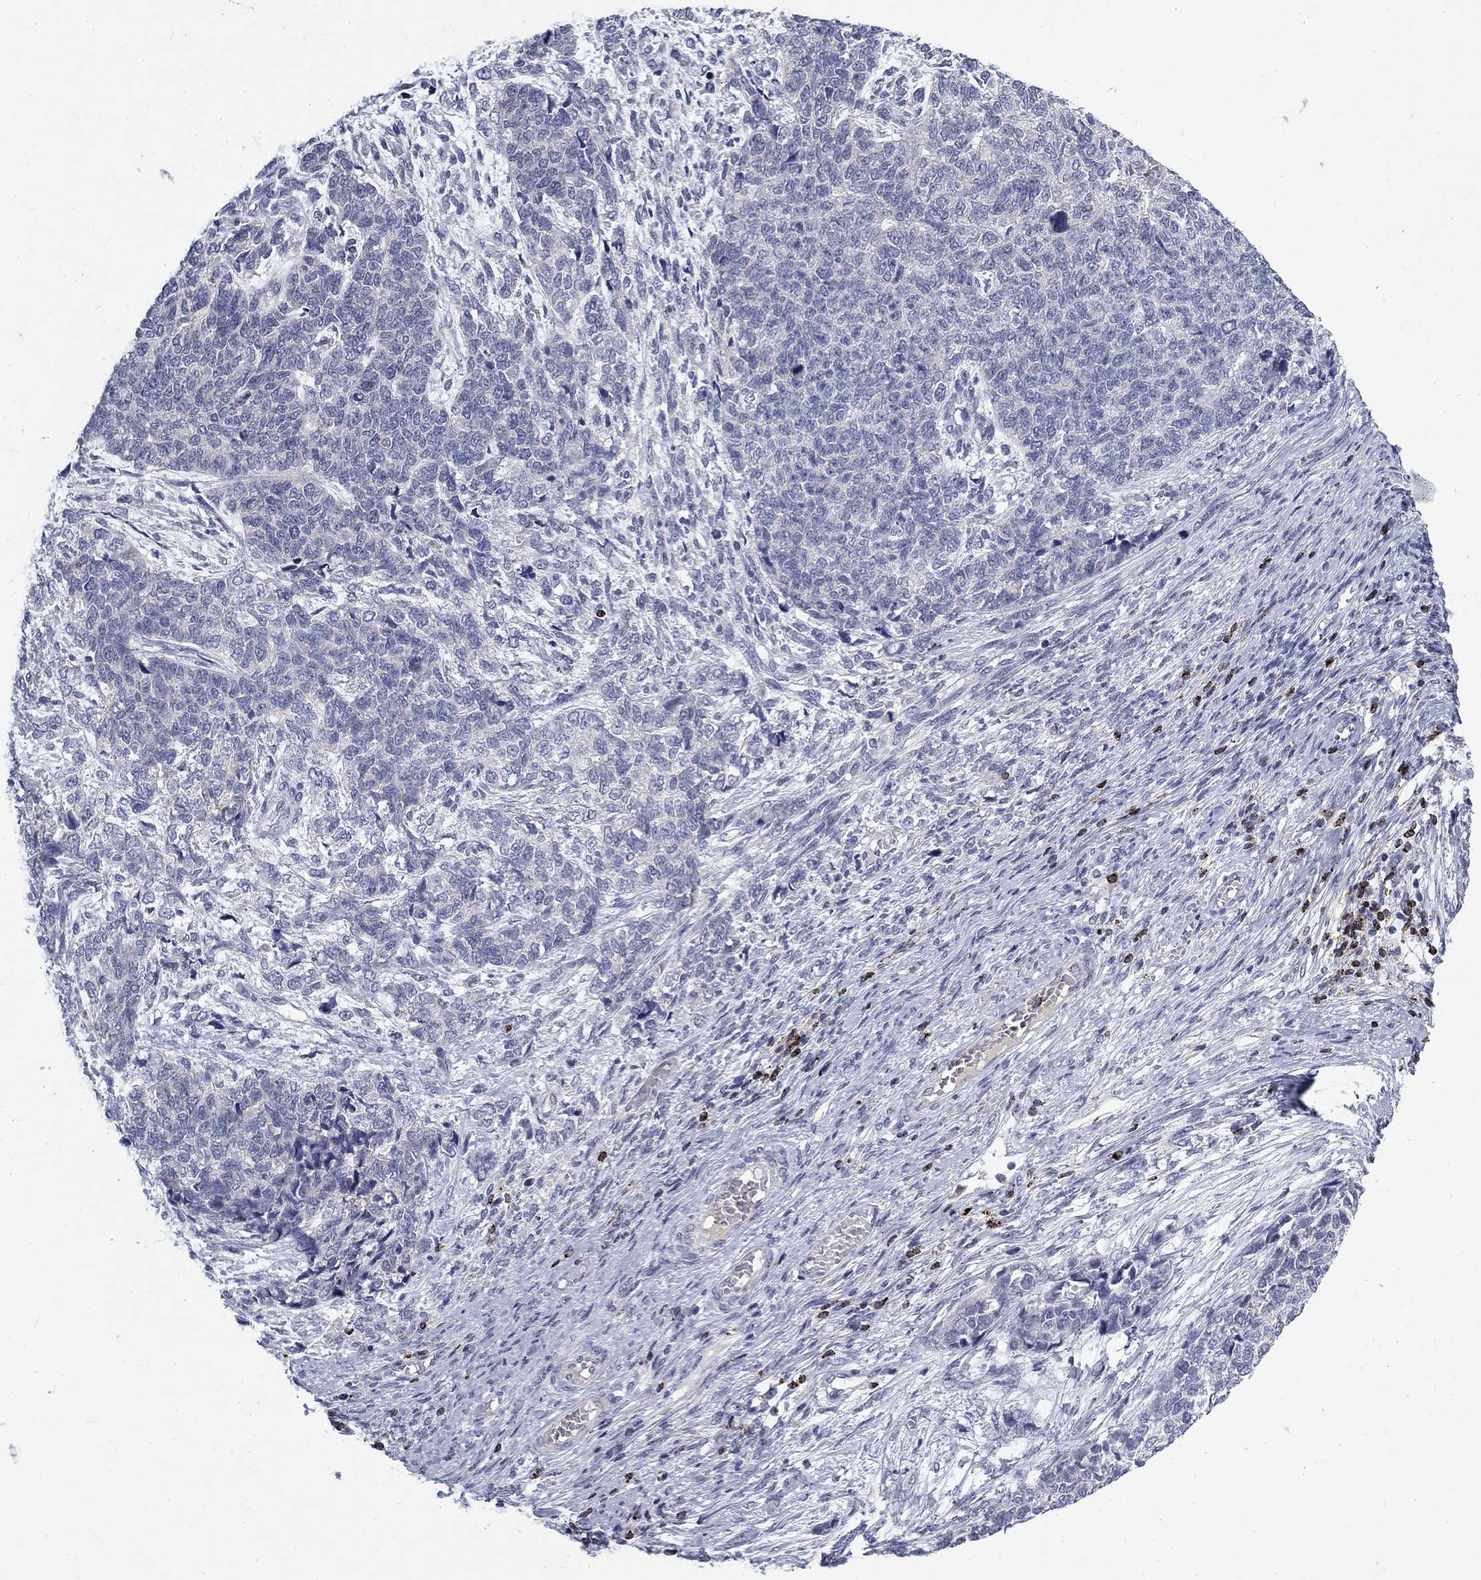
{"staining": {"intensity": "negative", "quantity": "none", "location": "none"}, "tissue": "cervical cancer", "cell_type": "Tumor cells", "image_type": "cancer", "snomed": [{"axis": "morphology", "description": "Squamous cell carcinoma, NOS"}, {"axis": "topography", "description": "Cervix"}], "caption": "Protein analysis of cervical squamous cell carcinoma shows no significant staining in tumor cells.", "gene": "GZMA", "patient": {"sex": "female", "age": 63}}